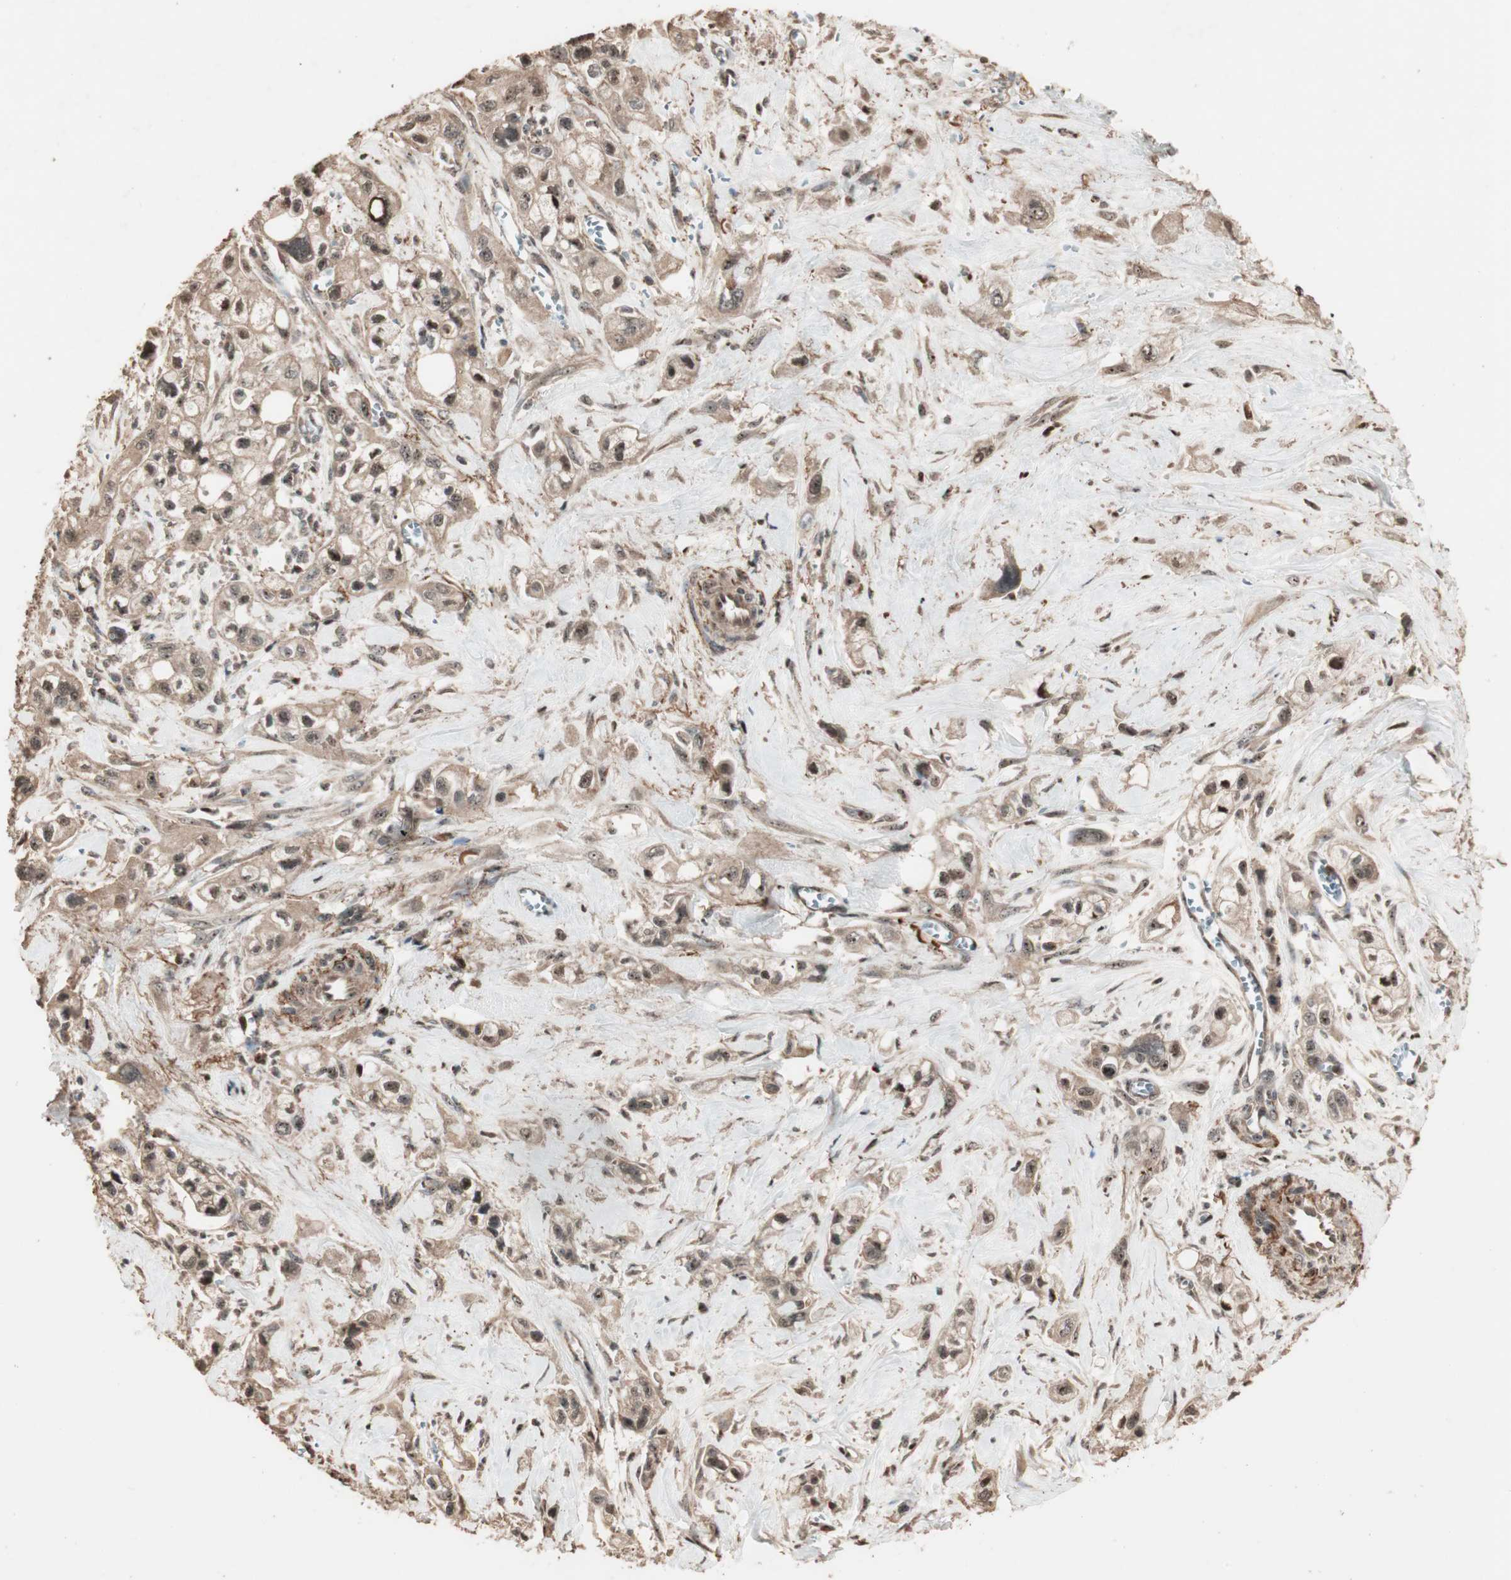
{"staining": {"intensity": "moderate", "quantity": ">75%", "location": "cytoplasmic/membranous,nuclear"}, "tissue": "pancreatic cancer", "cell_type": "Tumor cells", "image_type": "cancer", "snomed": [{"axis": "morphology", "description": "Adenocarcinoma, NOS"}, {"axis": "topography", "description": "Pancreas"}], "caption": "Adenocarcinoma (pancreatic) stained for a protein displays moderate cytoplasmic/membranous and nuclear positivity in tumor cells.", "gene": "USP20", "patient": {"sex": "male", "age": 74}}